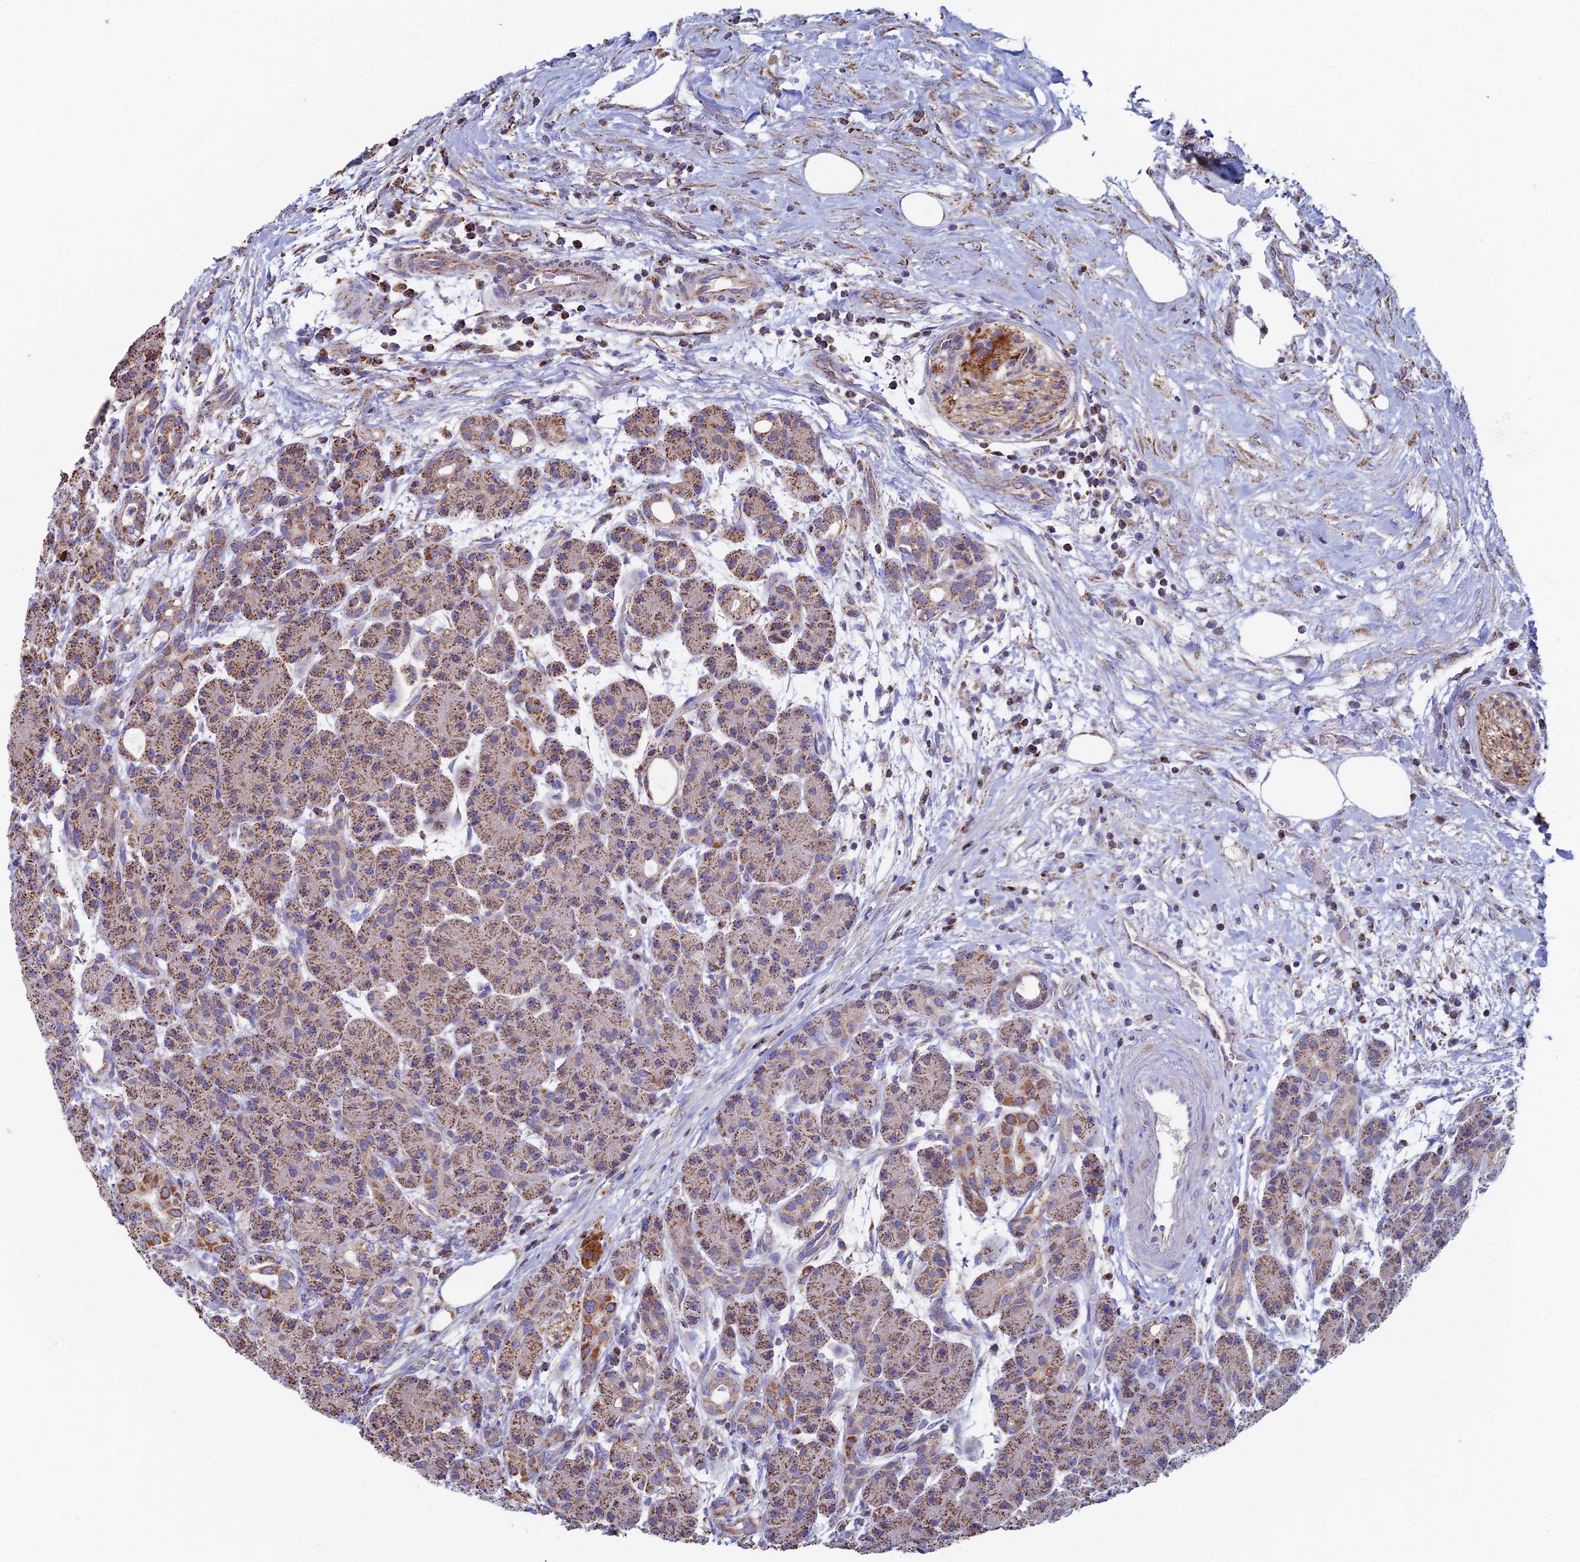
{"staining": {"intensity": "moderate", "quantity": ">75%", "location": "cytoplasmic/membranous"}, "tissue": "pancreas", "cell_type": "Exocrine glandular cells", "image_type": "normal", "snomed": [{"axis": "morphology", "description": "Normal tissue, NOS"}, {"axis": "topography", "description": "Pancreas"}], "caption": "Pancreas stained with DAB (3,3'-diaminobenzidine) immunohistochemistry shows medium levels of moderate cytoplasmic/membranous positivity in approximately >75% of exocrine glandular cells.", "gene": "SPOCK2", "patient": {"sex": "male", "age": 63}}